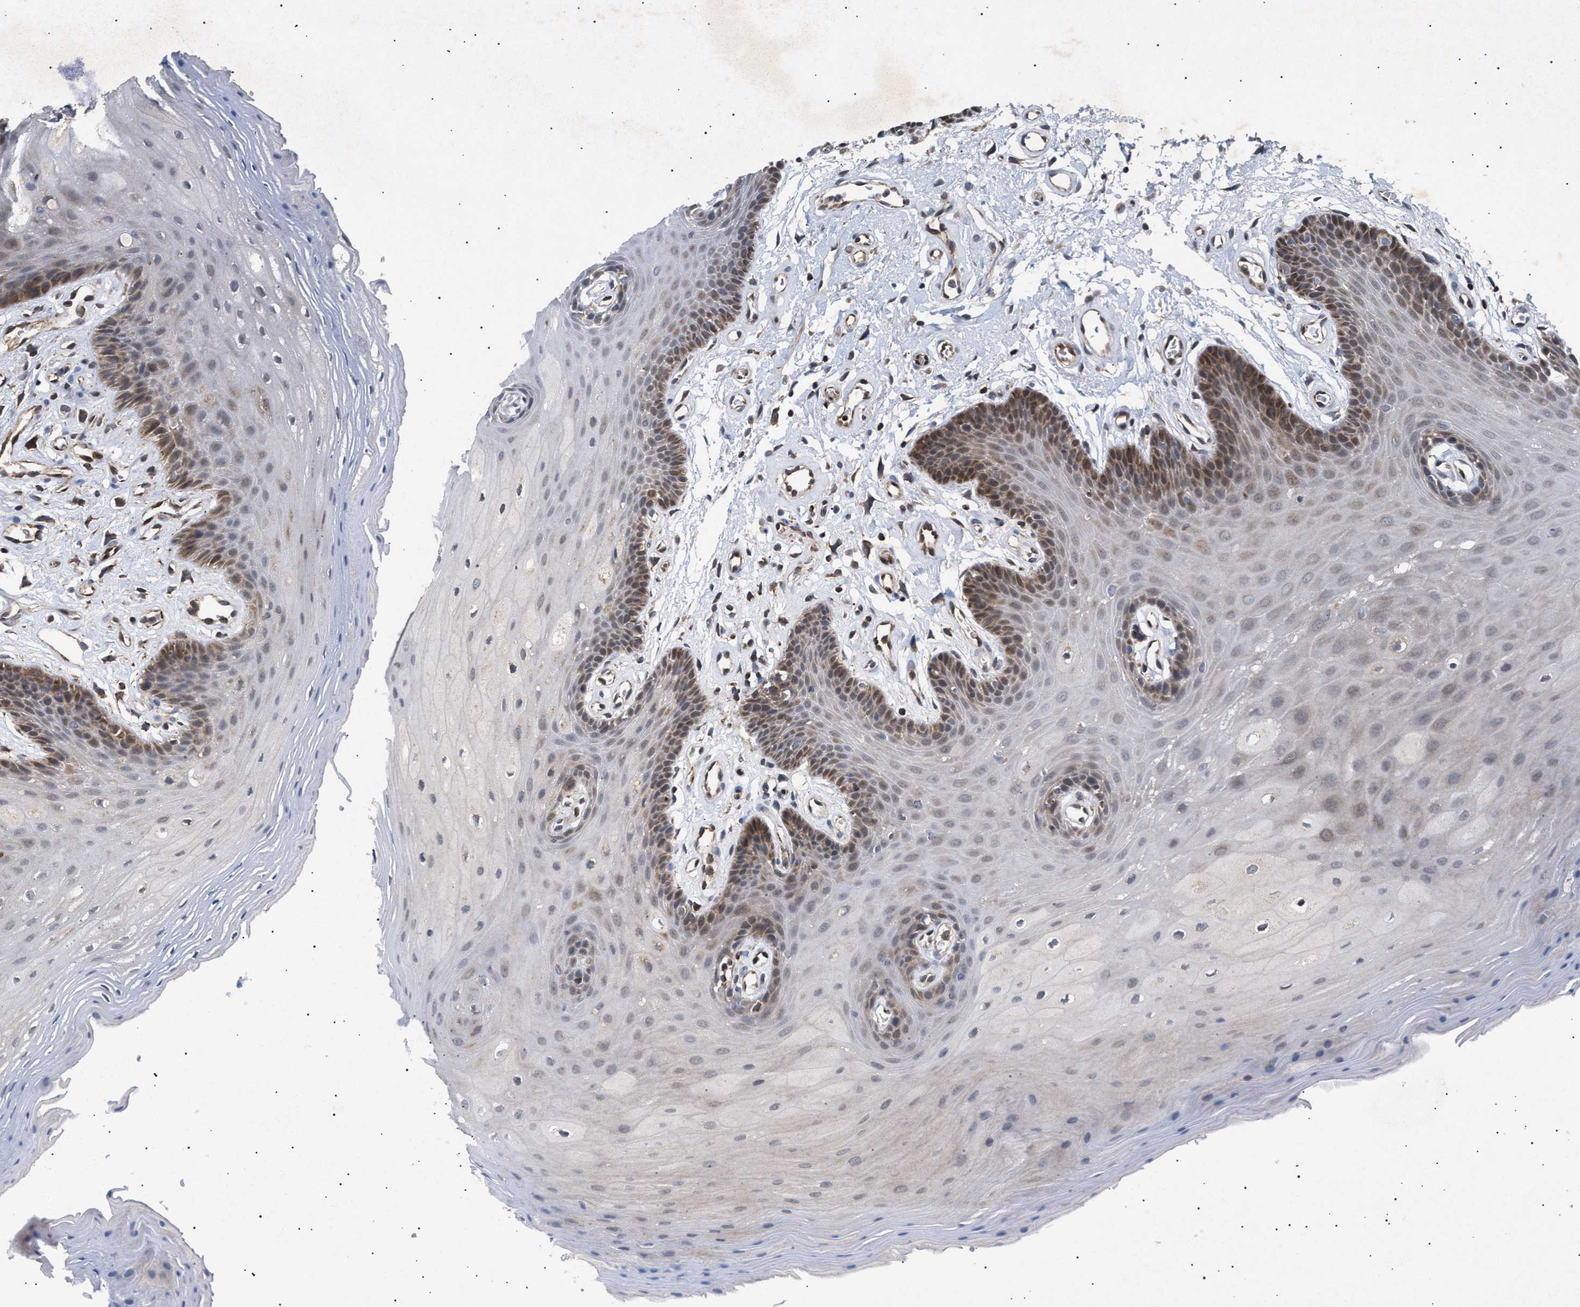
{"staining": {"intensity": "moderate", "quantity": "<25%", "location": "cytoplasmic/membranous"}, "tissue": "oral mucosa", "cell_type": "Squamous epithelial cells", "image_type": "normal", "snomed": [{"axis": "morphology", "description": "Normal tissue, NOS"}, {"axis": "morphology", "description": "Squamous cell carcinoma, NOS"}, {"axis": "topography", "description": "Oral tissue"}, {"axis": "topography", "description": "Head-Neck"}], "caption": "IHC histopathology image of normal oral mucosa: oral mucosa stained using immunohistochemistry (IHC) demonstrates low levels of moderate protein expression localized specifically in the cytoplasmic/membranous of squamous epithelial cells, appearing as a cytoplasmic/membranous brown color.", "gene": "SIRT5", "patient": {"sex": "male", "age": 71}}